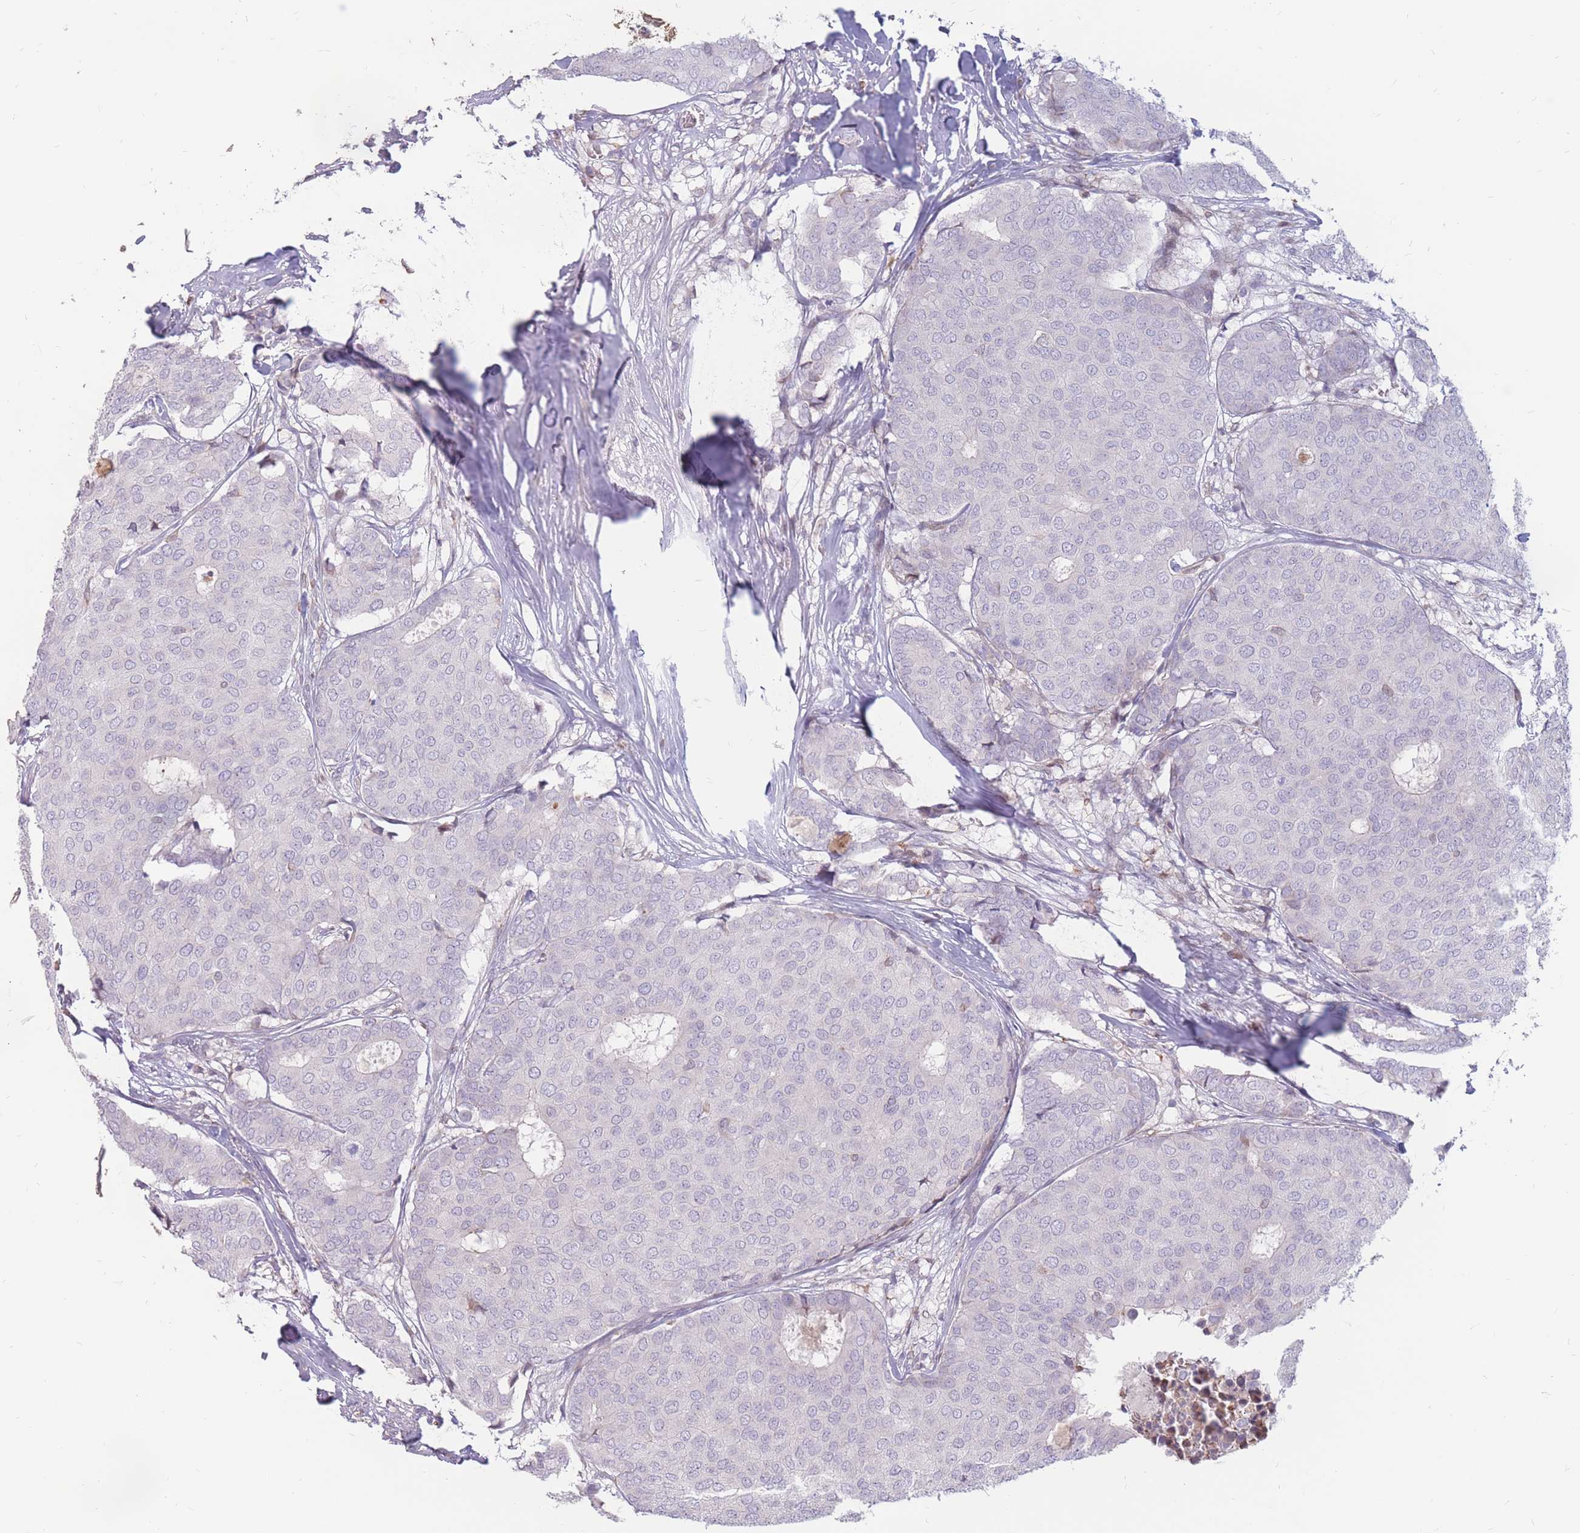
{"staining": {"intensity": "negative", "quantity": "none", "location": "none"}, "tissue": "breast cancer", "cell_type": "Tumor cells", "image_type": "cancer", "snomed": [{"axis": "morphology", "description": "Duct carcinoma"}, {"axis": "topography", "description": "Breast"}], "caption": "Breast intraductal carcinoma was stained to show a protein in brown. There is no significant staining in tumor cells.", "gene": "PTGDR", "patient": {"sex": "female", "age": 75}}